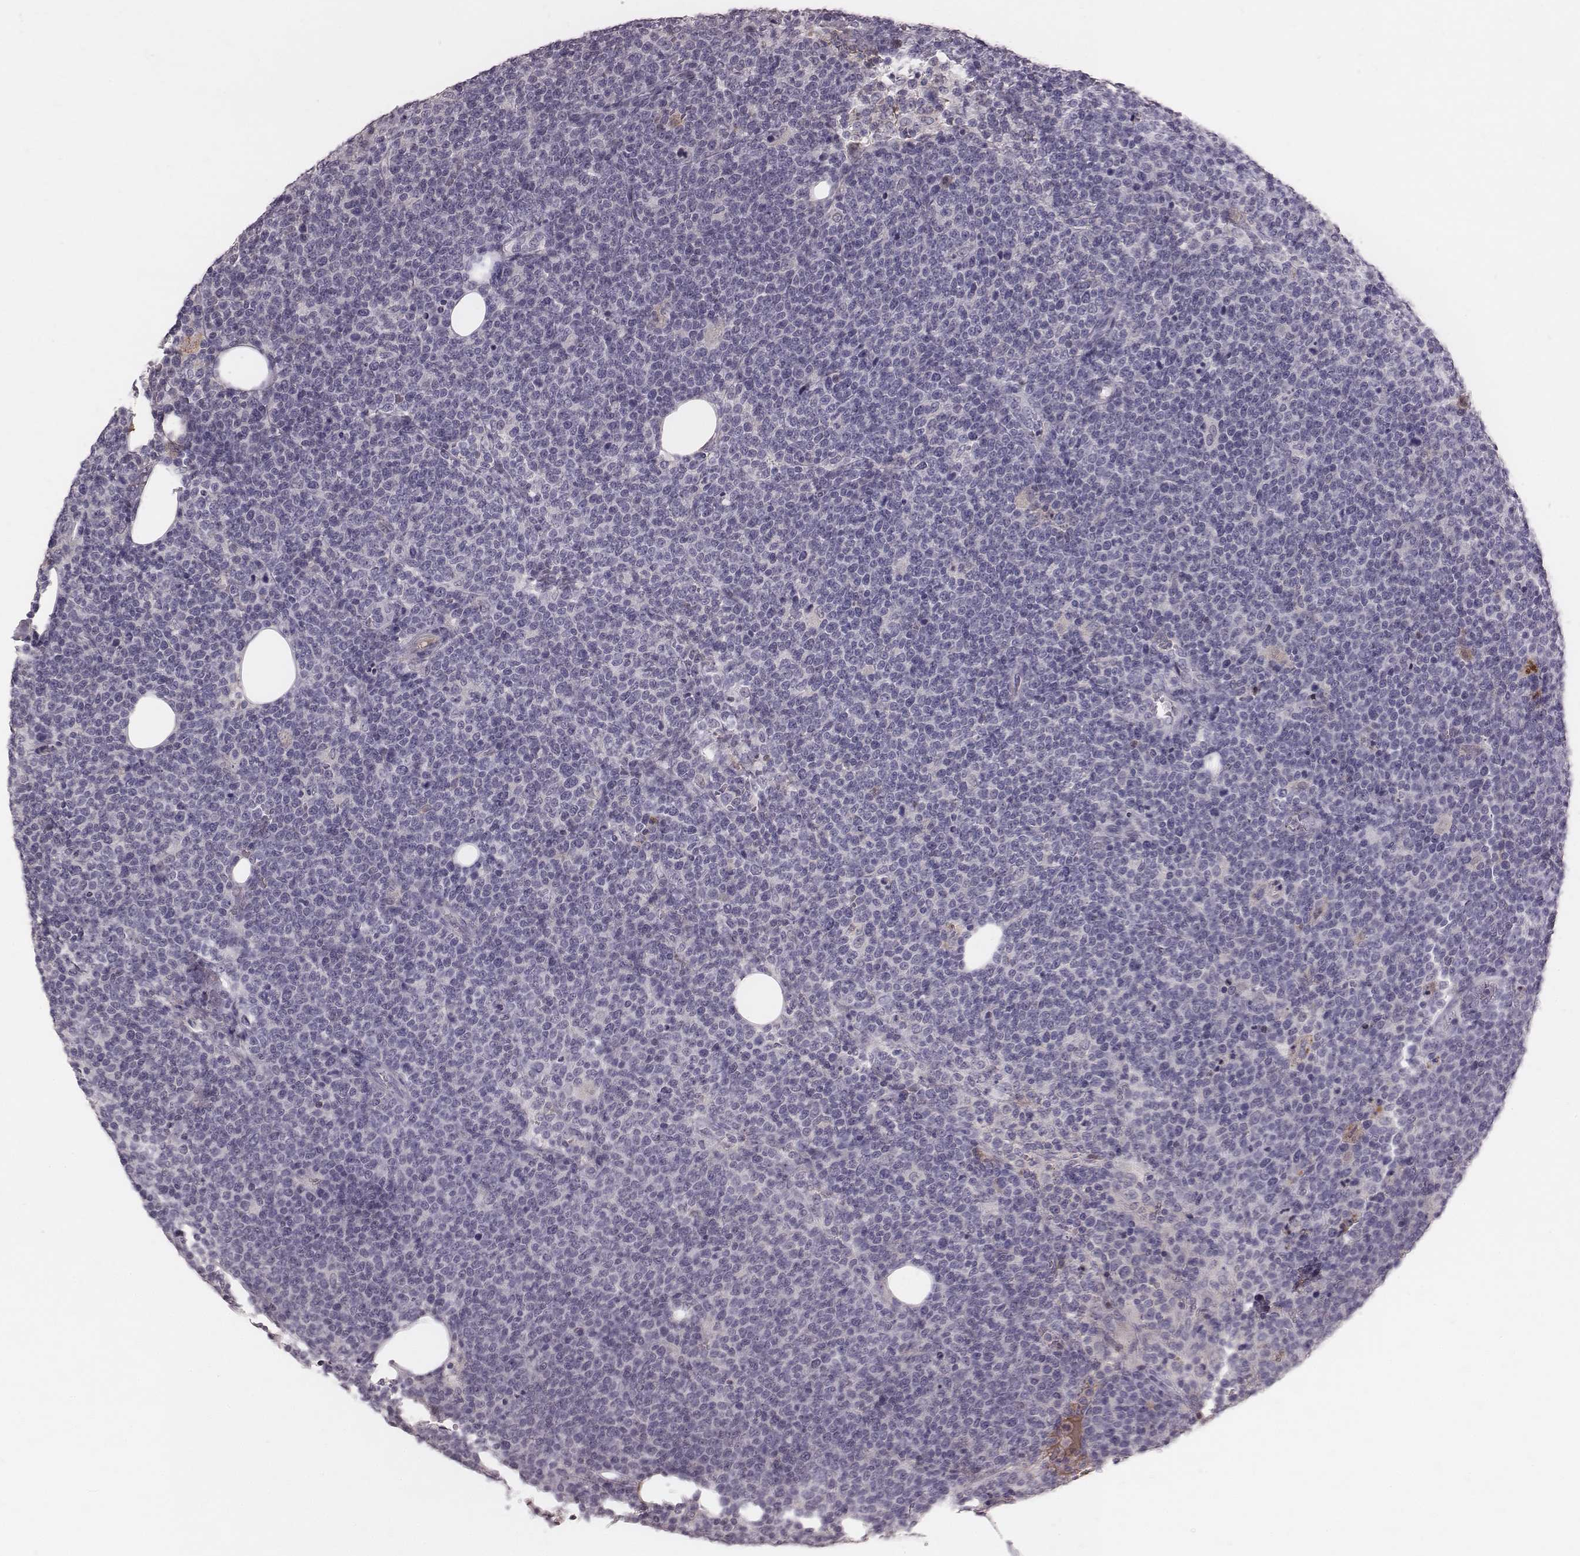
{"staining": {"intensity": "negative", "quantity": "none", "location": "none"}, "tissue": "lymphoma", "cell_type": "Tumor cells", "image_type": "cancer", "snomed": [{"axis": "morphology", "description": "Malignant lymphoma, non-Hodgkin's type, High grade"}, {"axis": "topography", "description": "Lymph node"}], "caption": "Immunohistochemical staining of malignant lymphoma, non-Hodgkin's type (high-grade) displays no significant expression in tumor cells.", "gene": "CFTR", "patient": {"sex": "male", "age": 61}}